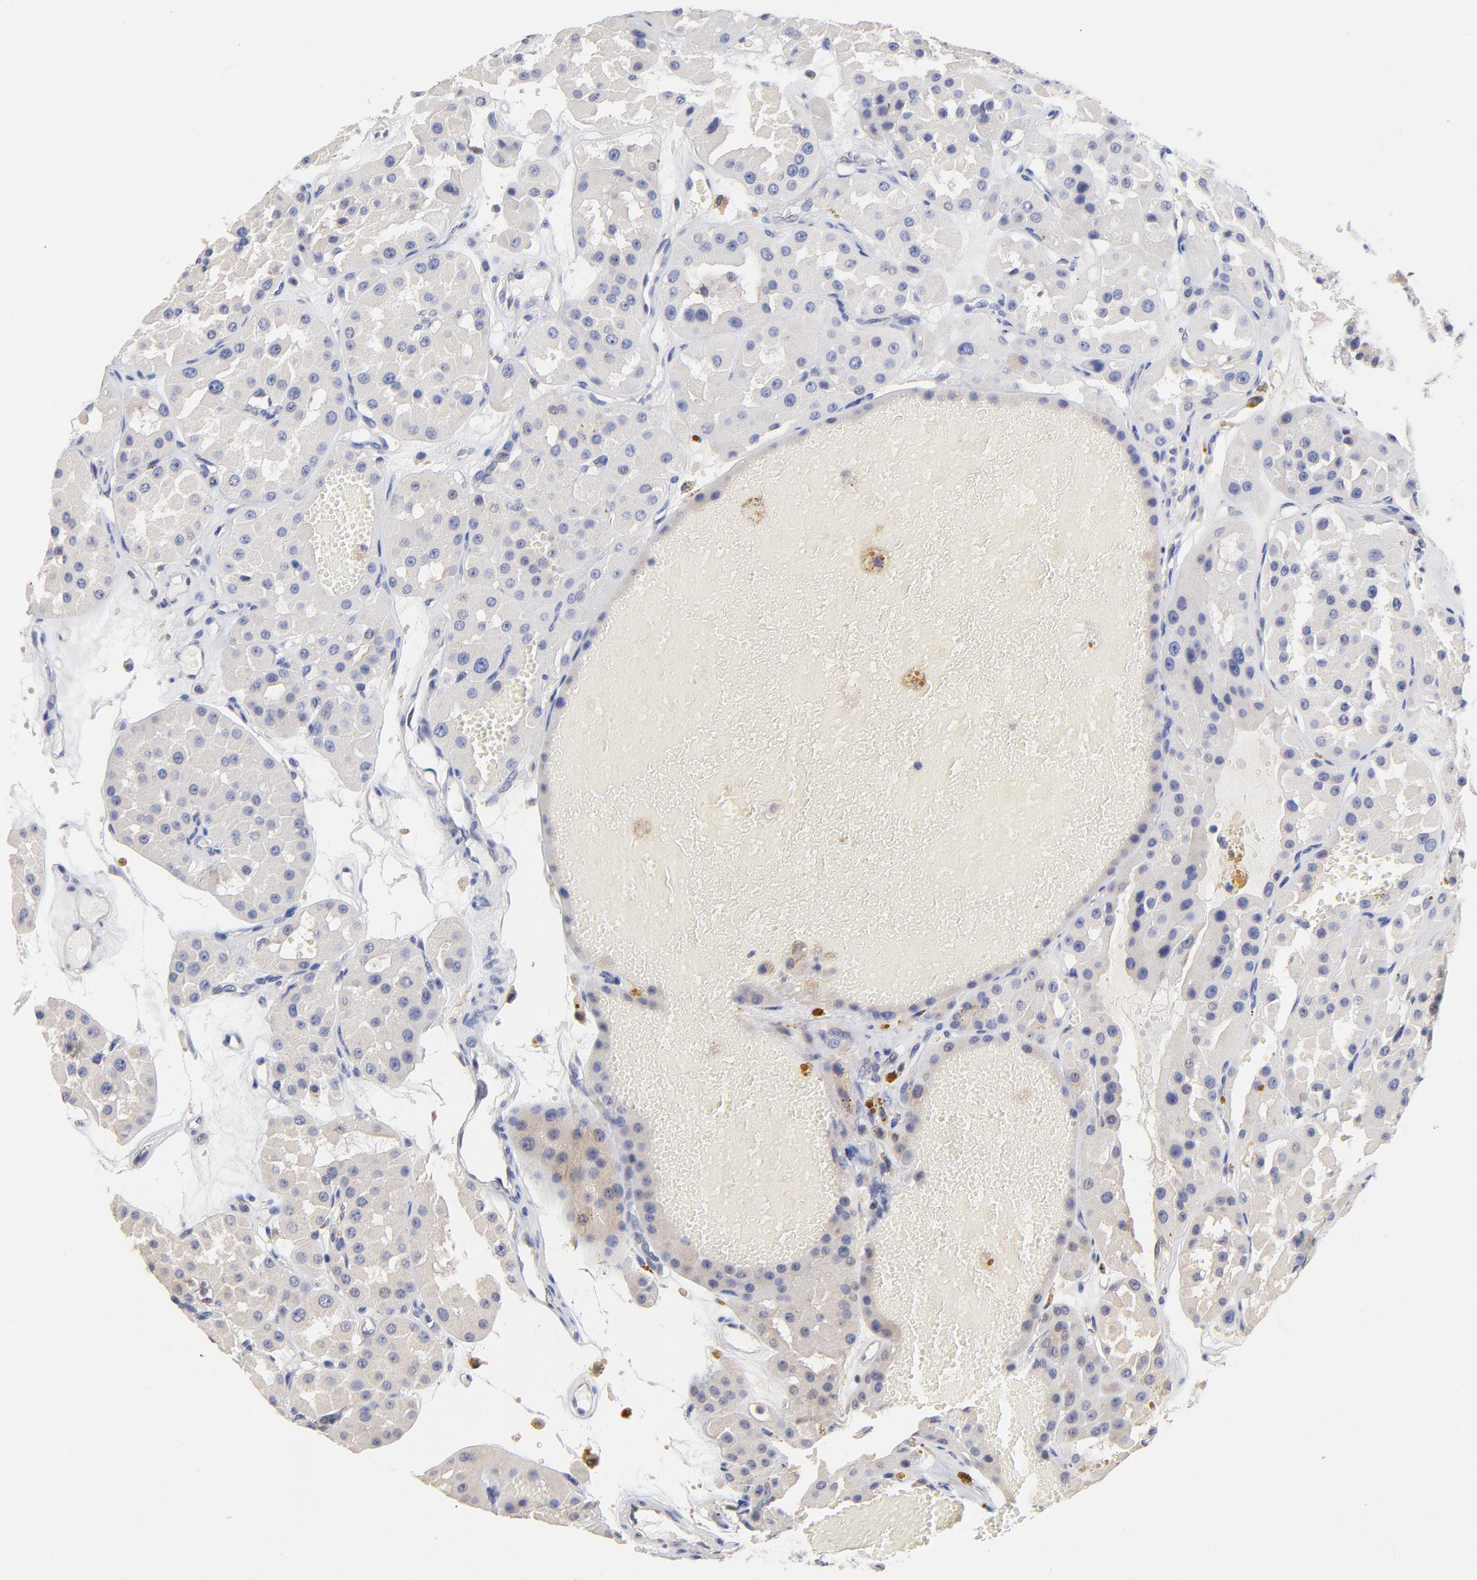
{"staining": {"intensity": "weak", "quantity": "<25%", "location": "cytoplasmic/membranous"}, "tissue": "renal cancer", "cell_type": "Tumor cells", "image_type": "cancer", "snomed": [{"axis": "morphology", "description": "Adenocarcinoma, uncertain malignant potential"}, {"axis": "topography", "description": "Kidney"}], "caption": "DAB (3,3'-diaminobenzidine) immunohistochemical staining of renal adenocarcinoma,  uncertain malignant potential displays no significant staining in tumor cells.", "gene": "TWNK", "patient": {"sex": "male", "age": 63}}